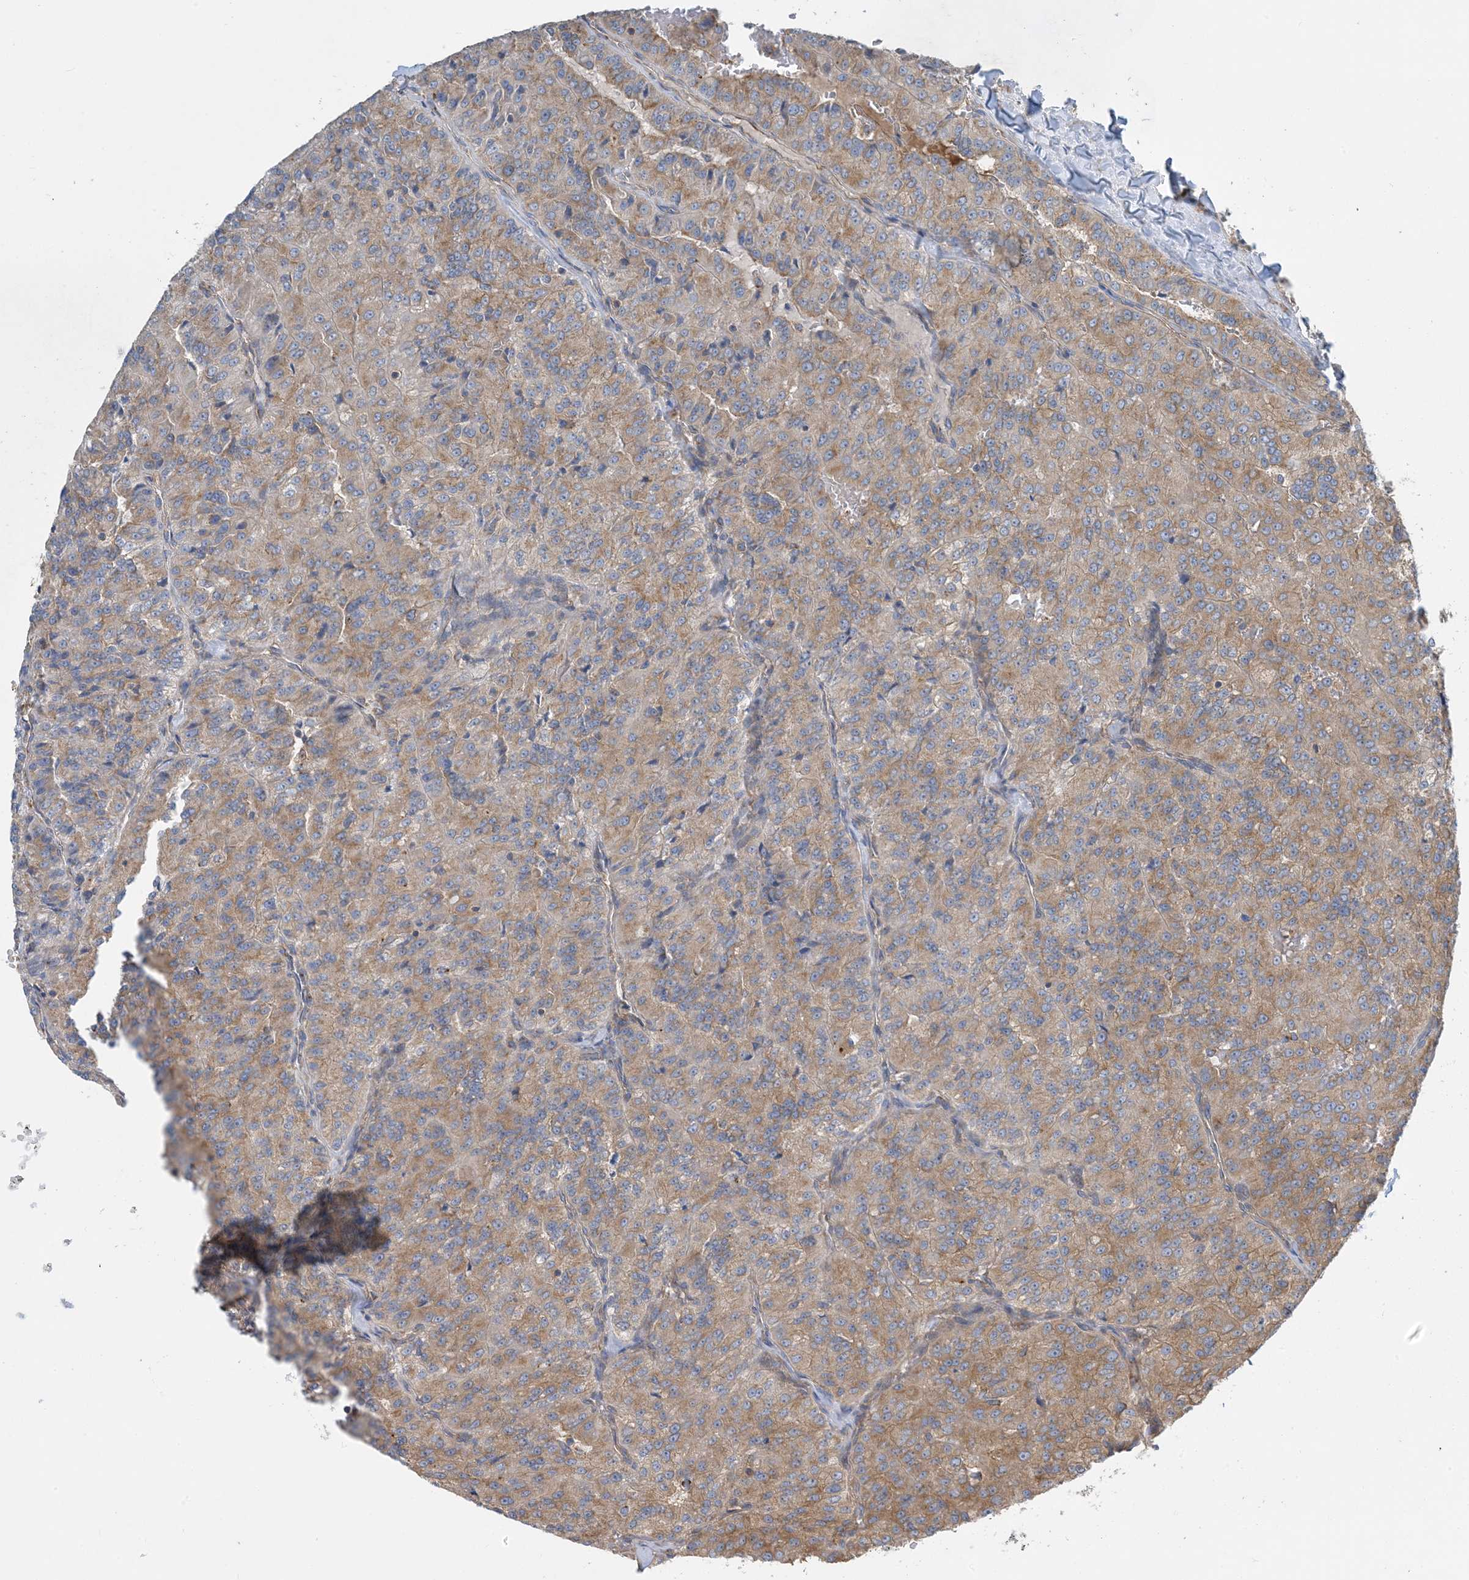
{"staining": {"intensity": "moderate", "quantity": "25%-75%", "location": "cytoplasmic/membranous"}, "tissue": "renal cancer", "cell_type": "Tumor cells", "image_type": "cancer", "snomed": [{"axis": "morphology", "description": "Adenocarcinoma, NOS"}, {"axis": "topography", "description": "Kidney"}], "caption": "The photomicrograph shows immunohistochemical staining of renal cancer (adenocarcinoma). There is moderate cytoplasmic/membranous expression is present in approximately 25%-75% of tumor cells.", "gene": "SIDT1", "patient": {"sex": "female", "age": 63}}